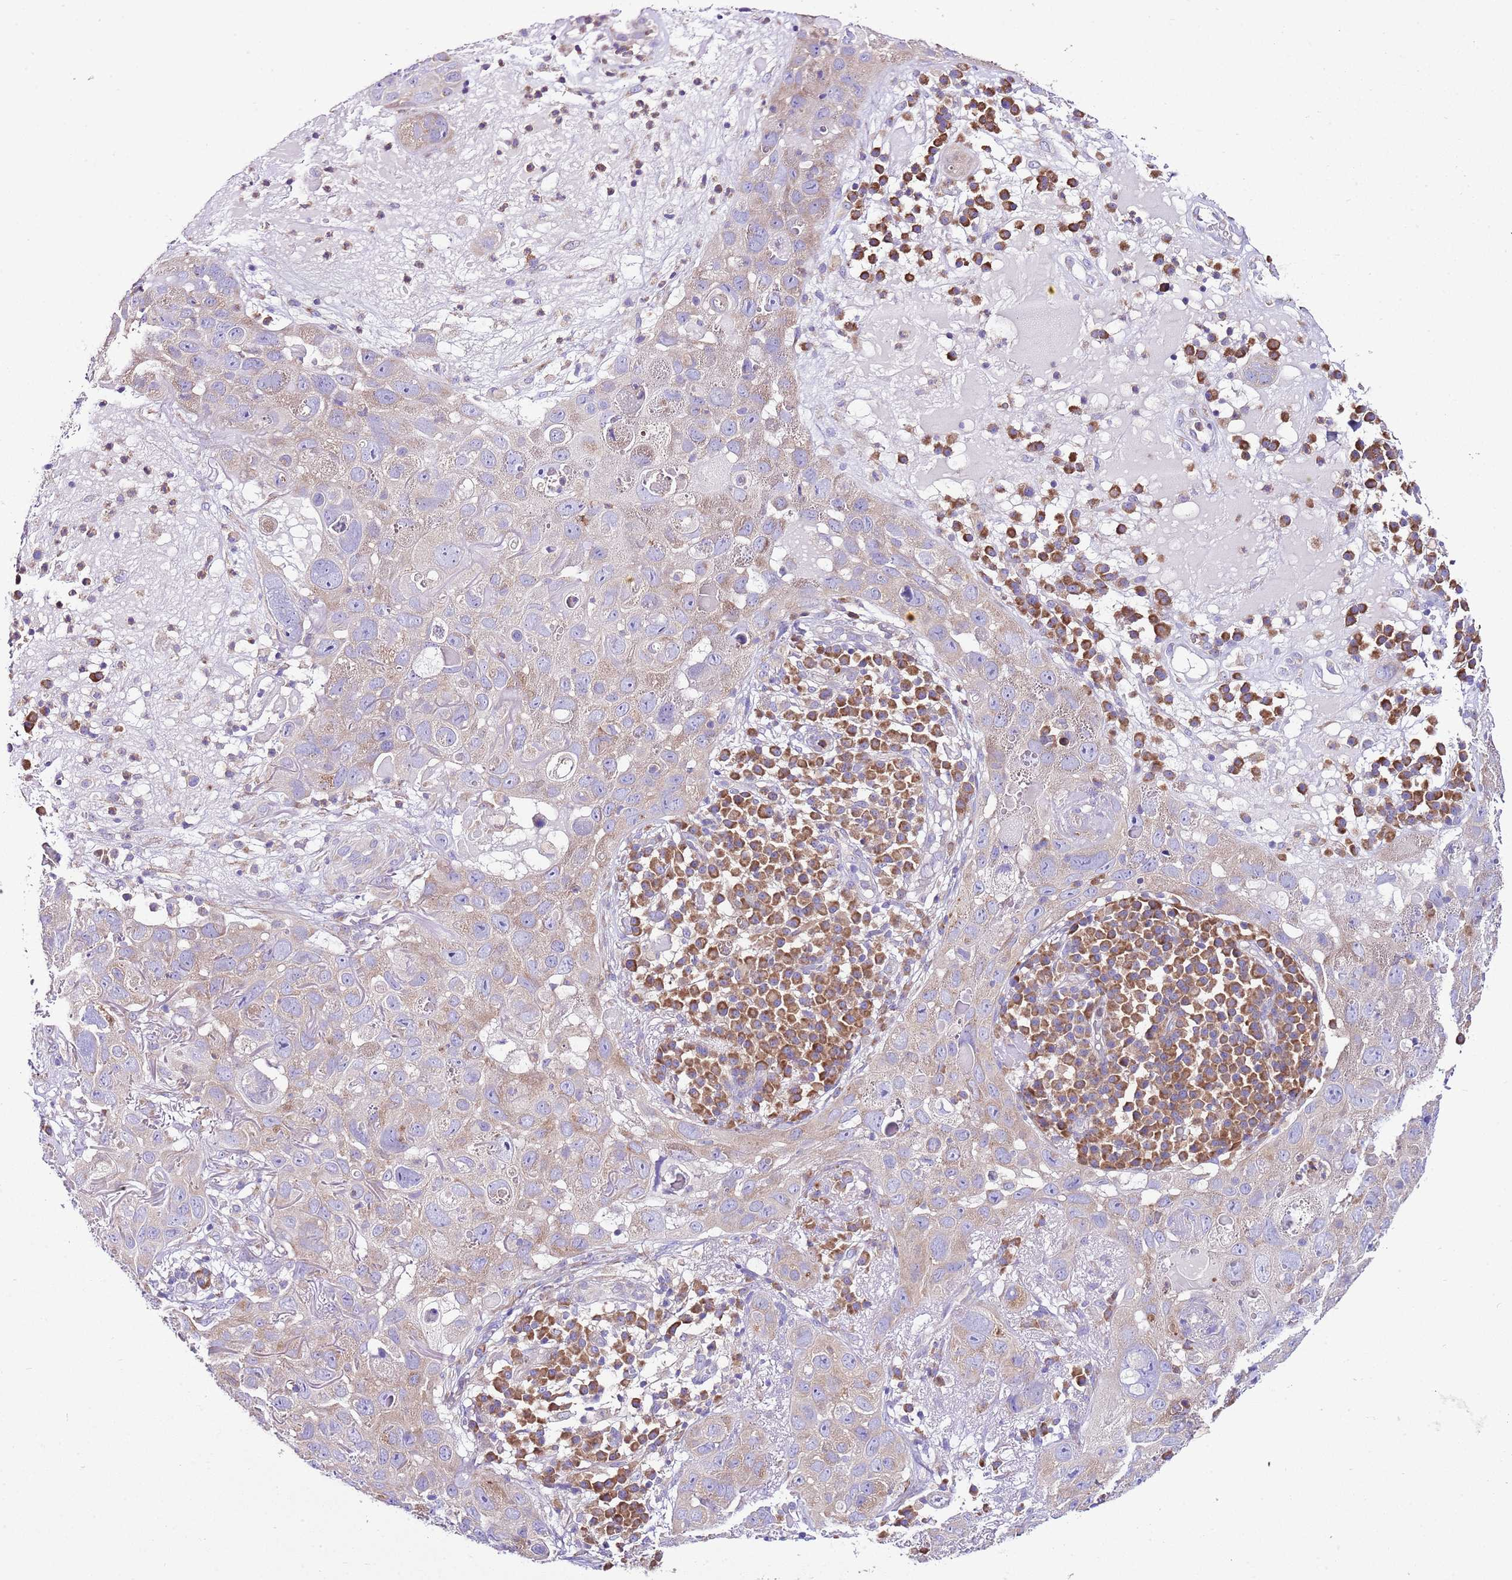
{"staining": {"intensity": "moderate", "quantity": ">75%", "location": "cytoplasmic/membranous"}, "tissue": "skin cancer", "cell_type": "Tumor cells", "image_type": "cancer", "snomed": [{"axis": "morphology", "description": "Squamous cell carcinoma in situ, NOS"}, {"axis": "morphology", "description": "Squamous cell carcinoma, NOS"}, {"axis": "topography", "description": "Skin"}], "caption": "The photomicrograph demonstrates staining of skin cancer, revealing moderate cytoplasmic/membranous protein expression (brown color) within tumor cells.", "gene": "RPS10", "patient": {"sex": "male", "age": 93}}